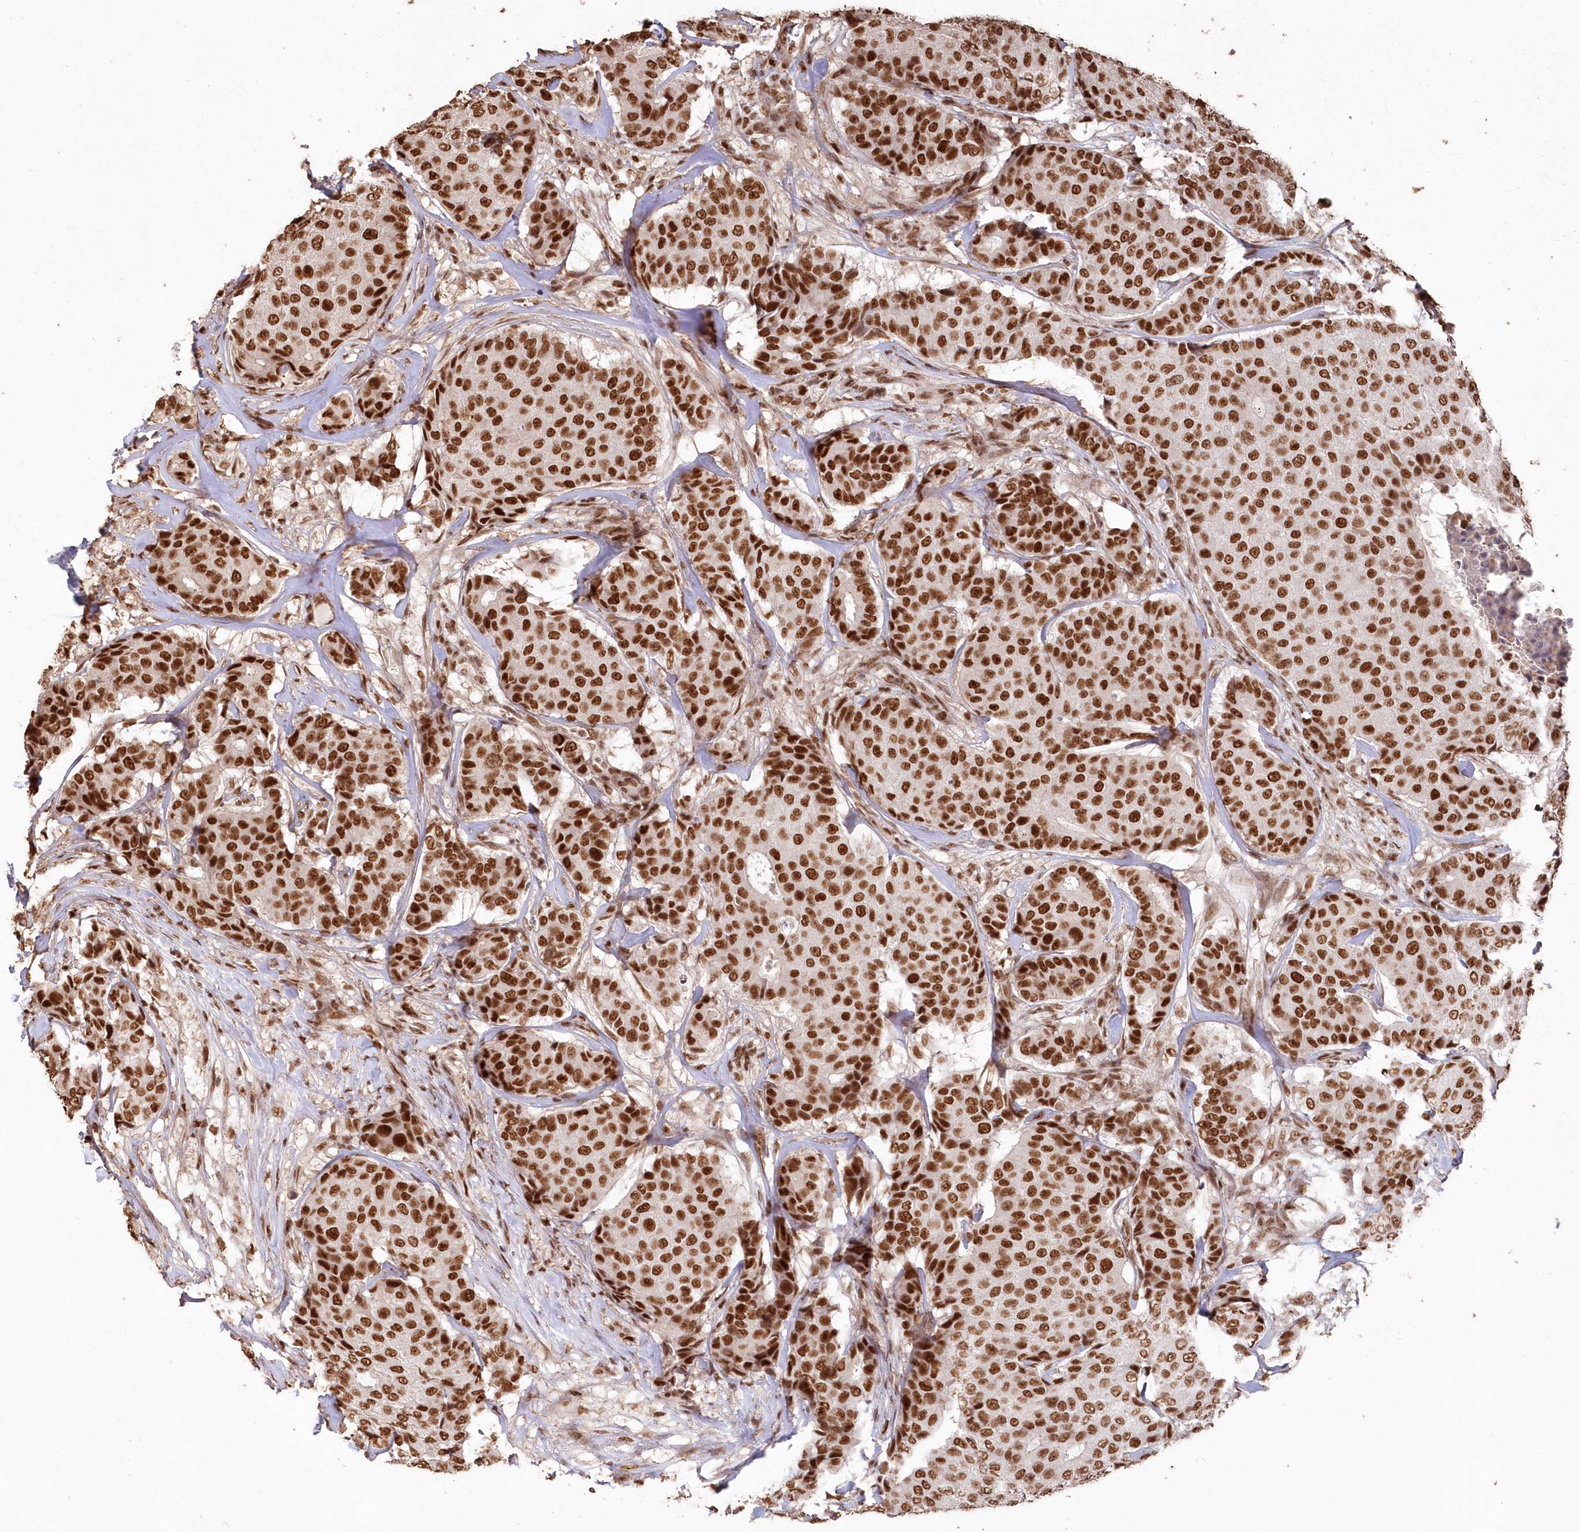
{"staining": {"intensity": "strong", "quantity": ">75%", "location": "nuclear"}, "tissue": "breast cancer", "cell_type": "Tumor cells", "image_type": "cancer", "snomed": [{"axis": "morphology", "description": "Duct carcinoma"}, {"axis": "topography", "description": "Breast"}], "caption": "IHC image of neoplastic tissue: breast cancer (infiltrating ductal carcinoma) stained using immunohistochemistry (IHC) shows high levels of strong protein expression localized specifically in the nuclear of tumor cells, appearing as a nuclear brown color.", "gene": "PDS5A", "patient": {"sex": "female", "age": 75}}